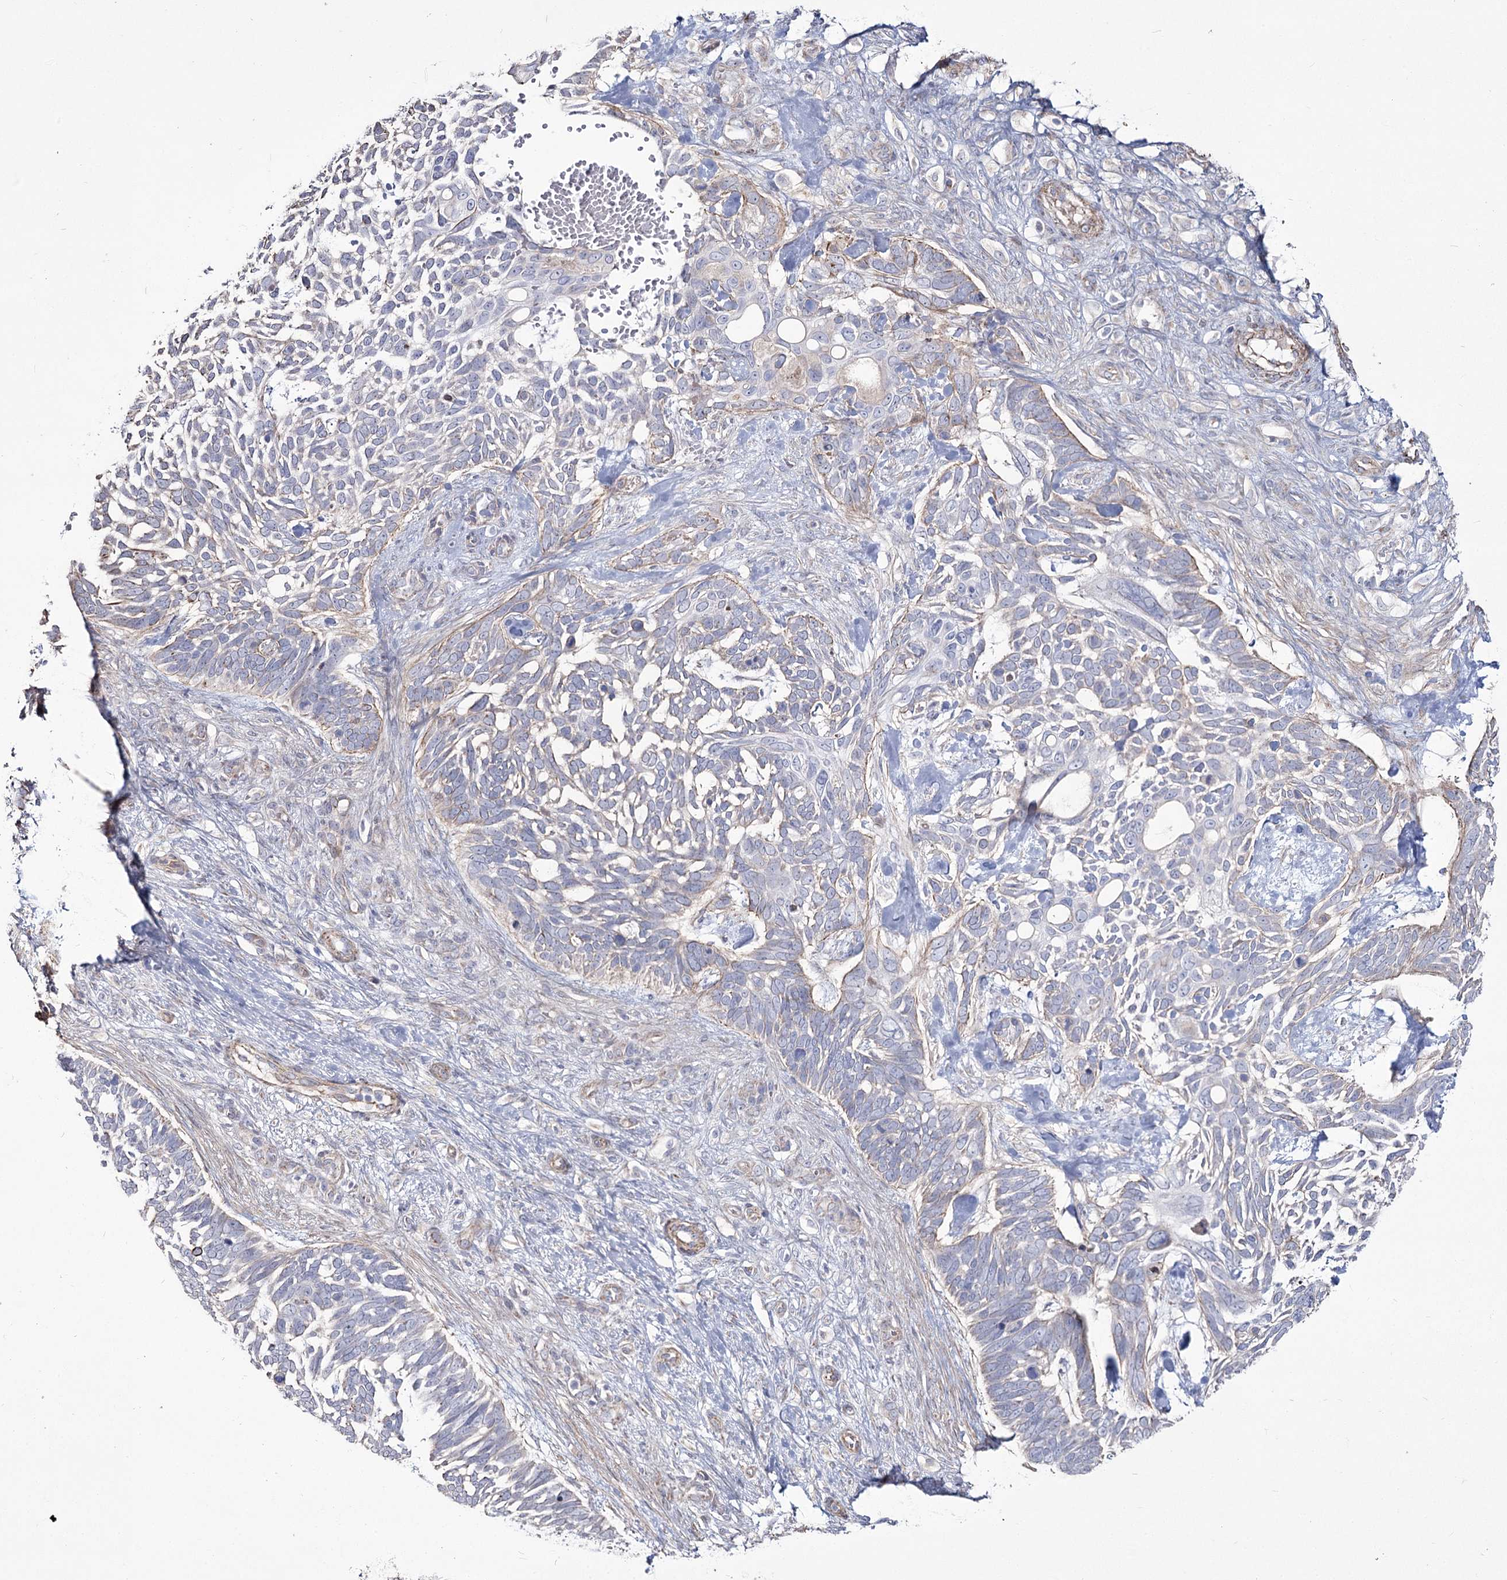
{"staining": {"intensity": "weak", "quantity": "<25%", "location": "cytoplasmic/membranous"}, "tissue": "skin cancer", "cell_type": "Tumor cells", "image_type": "cancer", "snomed": [{"axis": "morphology", "description": "Basal cell carcinoma"}, {"axis": "topography", "description": "Skin"}], "caption": "Skin cancer stained for a protein using immunohistochemistry reveals no staining tumor cells.", "gene": "ME3", "patient": {"sex": "male", "age": 88}}